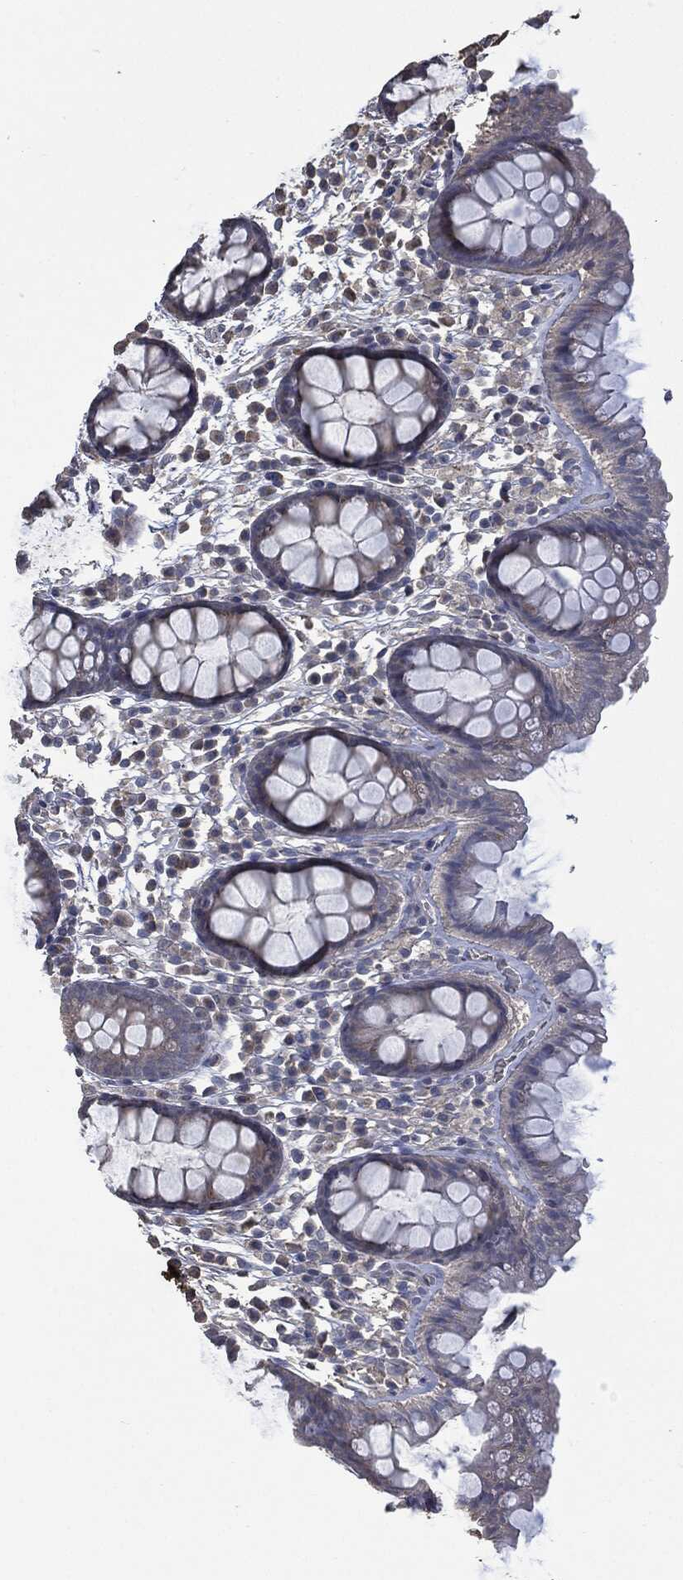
{"staining": {"intensity": "negative", "quantity": "none", "location": "none"}, "tissue": "colon", "cell_type": "Endothelial cells", "image_type": "normal", "snomed": [{"axis": "morphology", "description": "Normal tissue, NOS"}, {"axis": "topography", "description": "Colon"}], "caption": "An immunohistochemistry (IHC) micrograph of normal colon is shown. There is no staining in endothelial cells of colon. Brightfield microscopy of IHC stained with DAB (3,3'-diaminobenzidine) (brown) and hematoxylin (blue), captured at high magnification.", "gene": "MSLN", "patient": {"sex": "male", "age": 76}}